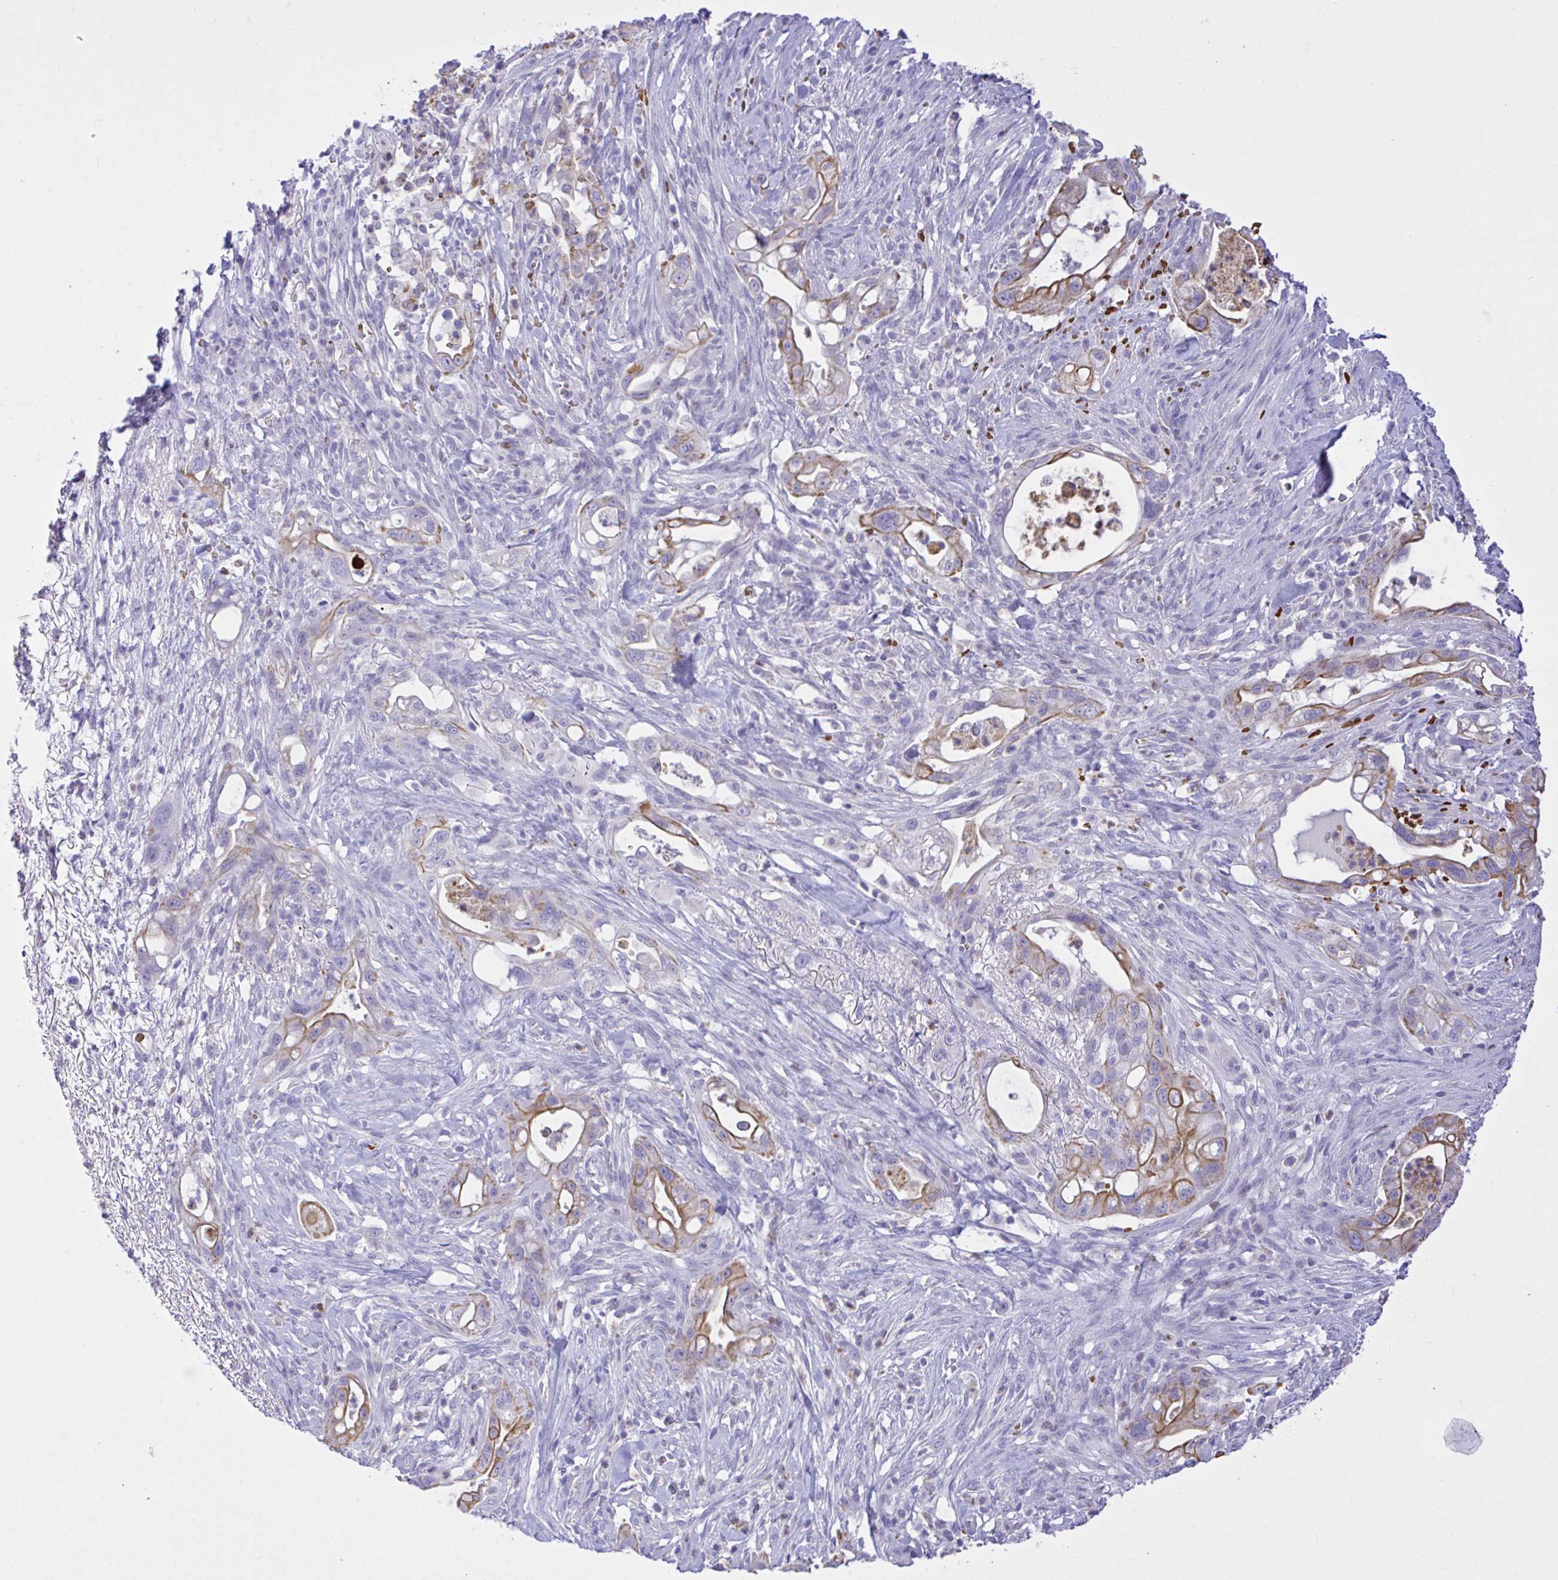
{"staining": {"intensity": "moderate", "quantity": "25%-75%", "location": "cytoplasmic/membranous"}, "tissue": "pancreatic cancer", "cell_type": "Tumor cells", "image_type": "cancer", "snomed": [{"axis": "morphology", "description": "Adenocarcinoma, NOS"}, {"axis": "topography", "description": "Pancreas"}], "caption": "Pancreatic cancer was stained to show a protein in brown. There is medium levels of moderate cytoplasmic/membranous positivity in approximately 25%-75% of tumor cells. (DAB IHC, brown staining for protein, blue staining for nuclei).", "gene": "ZNF221", "patient": {"sex": "male", "age": 44}}